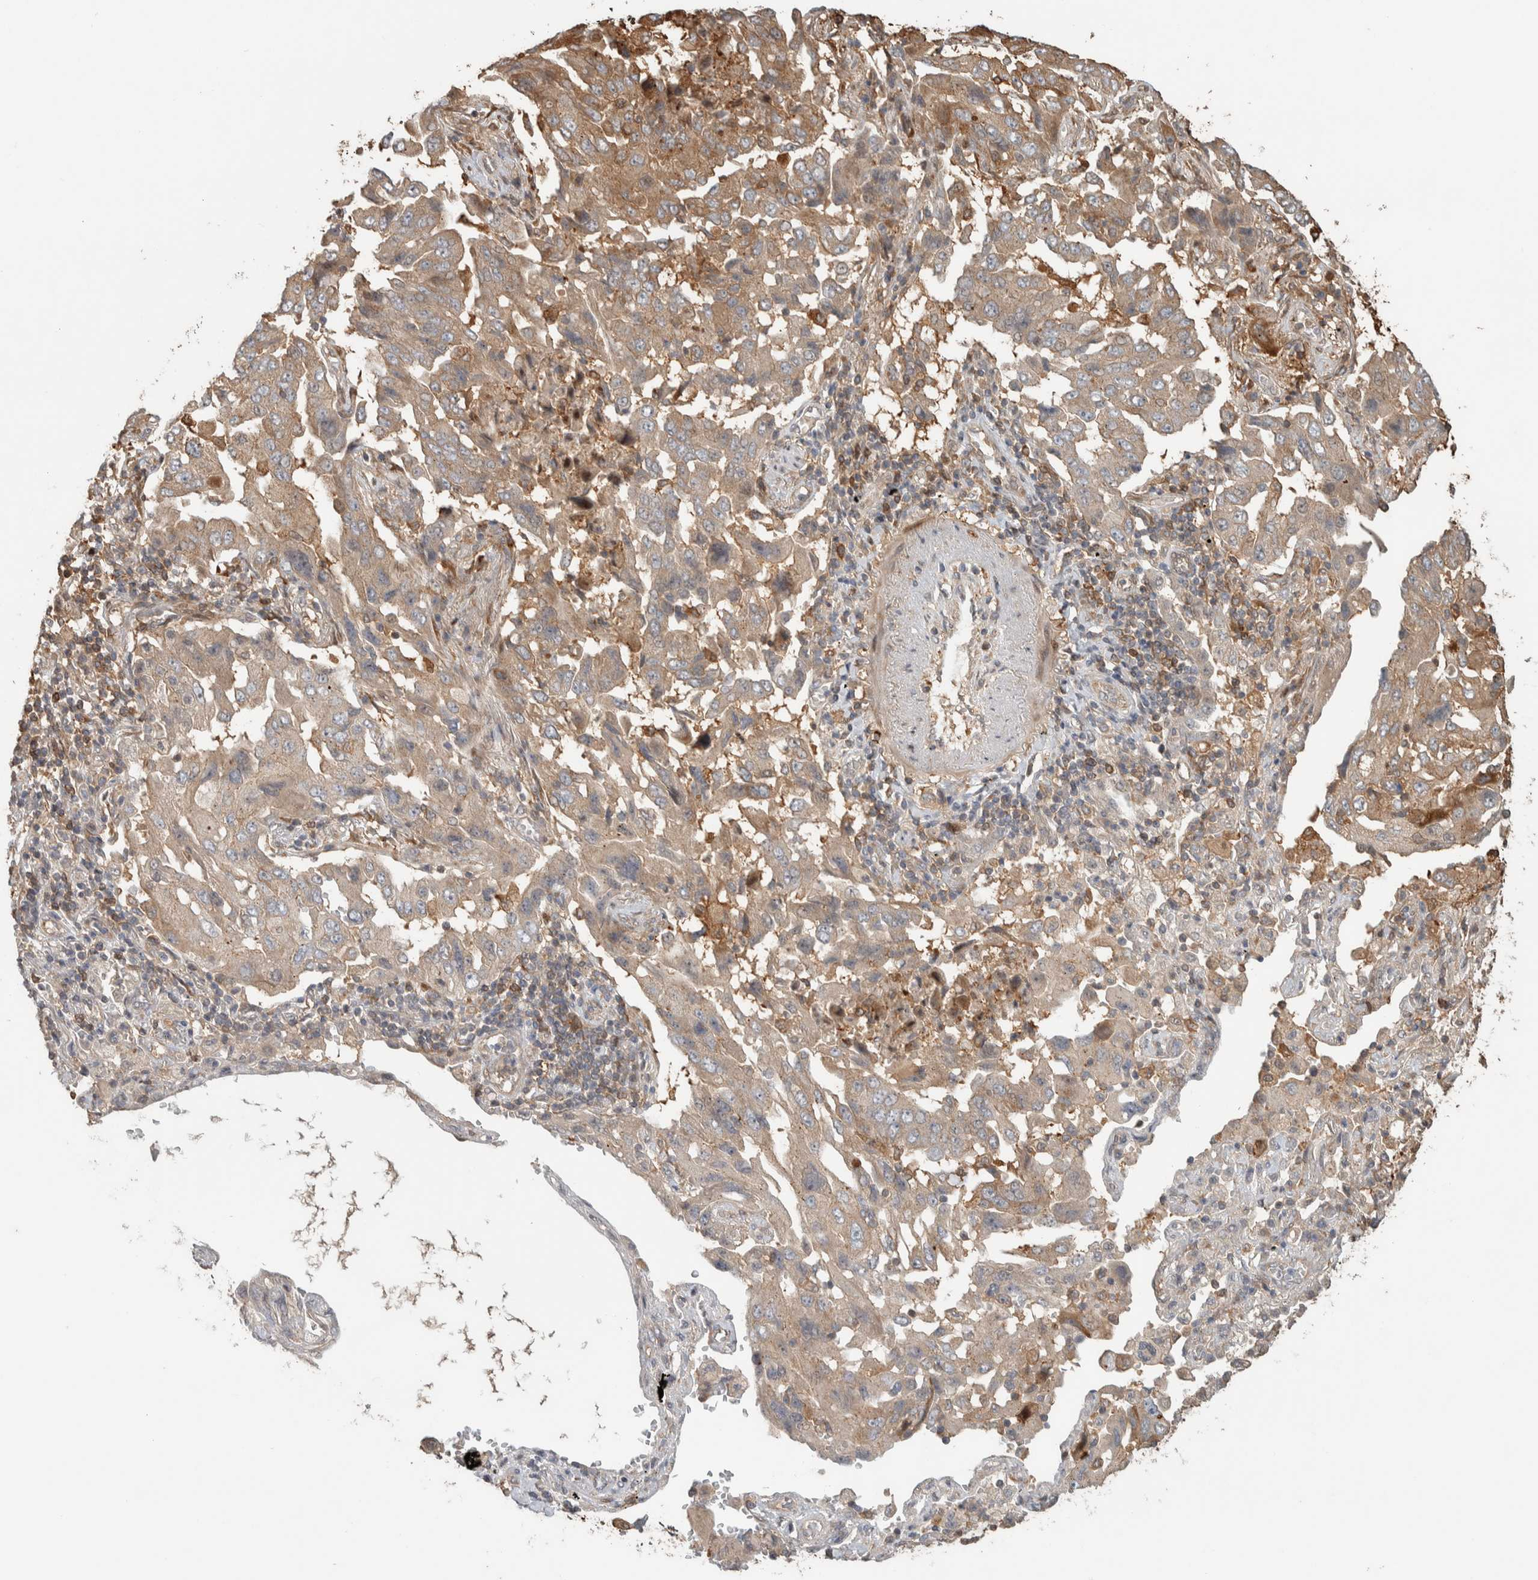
{"staining": {"intensity": "weak", "quantity": ">75%", "location": "cytoplasmic/membranous"}, "tissue": "lung cancer", "cell_type": "Tumor cells", "image_type": "cancer", "snomed": [{"axis": "morphology", "description": "Adenocarcinoma, NOS"}, {"axis": "topography", "description": "Lung"}], "caption": "Immunohistochemical staining of human lung cancer (adenocarcinoma) displays low levels of weak cytoplasmic/membranous protein expression in about >75% of tumor cells.", "gene": "CNTROB", "patient": {"sex": "female", "age": 65}}